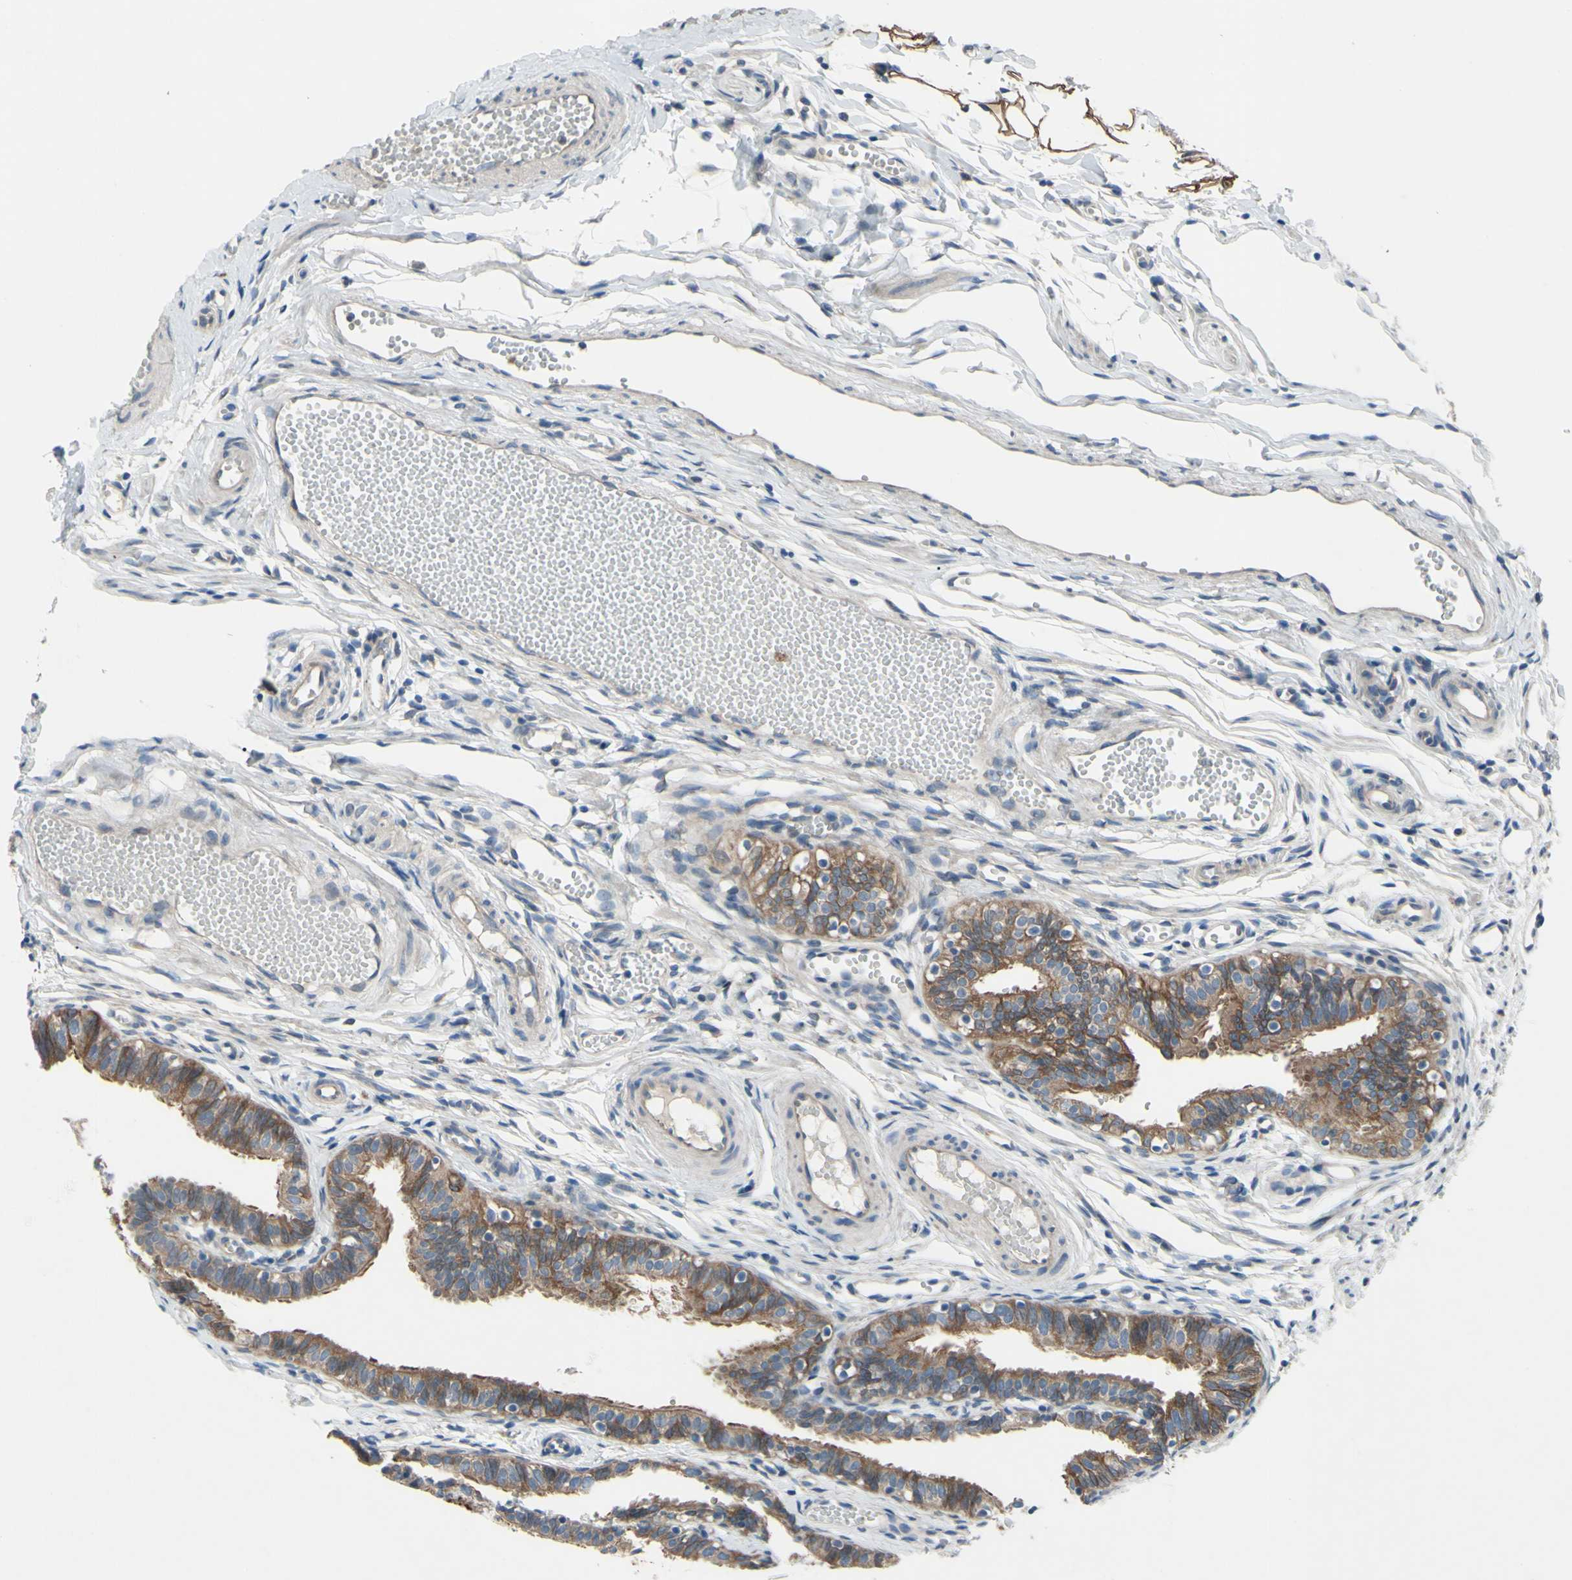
{"staining": {"intensity": "strong", "quantity": ">75%", "location": "cytoplasmic/membranous"}, "tissue": "fallopian tube", "cell_type": "Glandular cells", "image_type": "normal", "snomed": [{"axis": "morphology", "description": "Normal tissue, NOS"}, {"axis": "topography", "description": "Fallopian tube"}, {"axis": "topography", "description": "Placenta"}], "caption": "Approximately >75% of glandular cells in benign fallopian tube display strong cytoplasmic/membranous protein staining as visualized by brown immunohistochemical staining.", "gene": "GRAMD2B", "patient": {"sex": "female", "age": 34}}